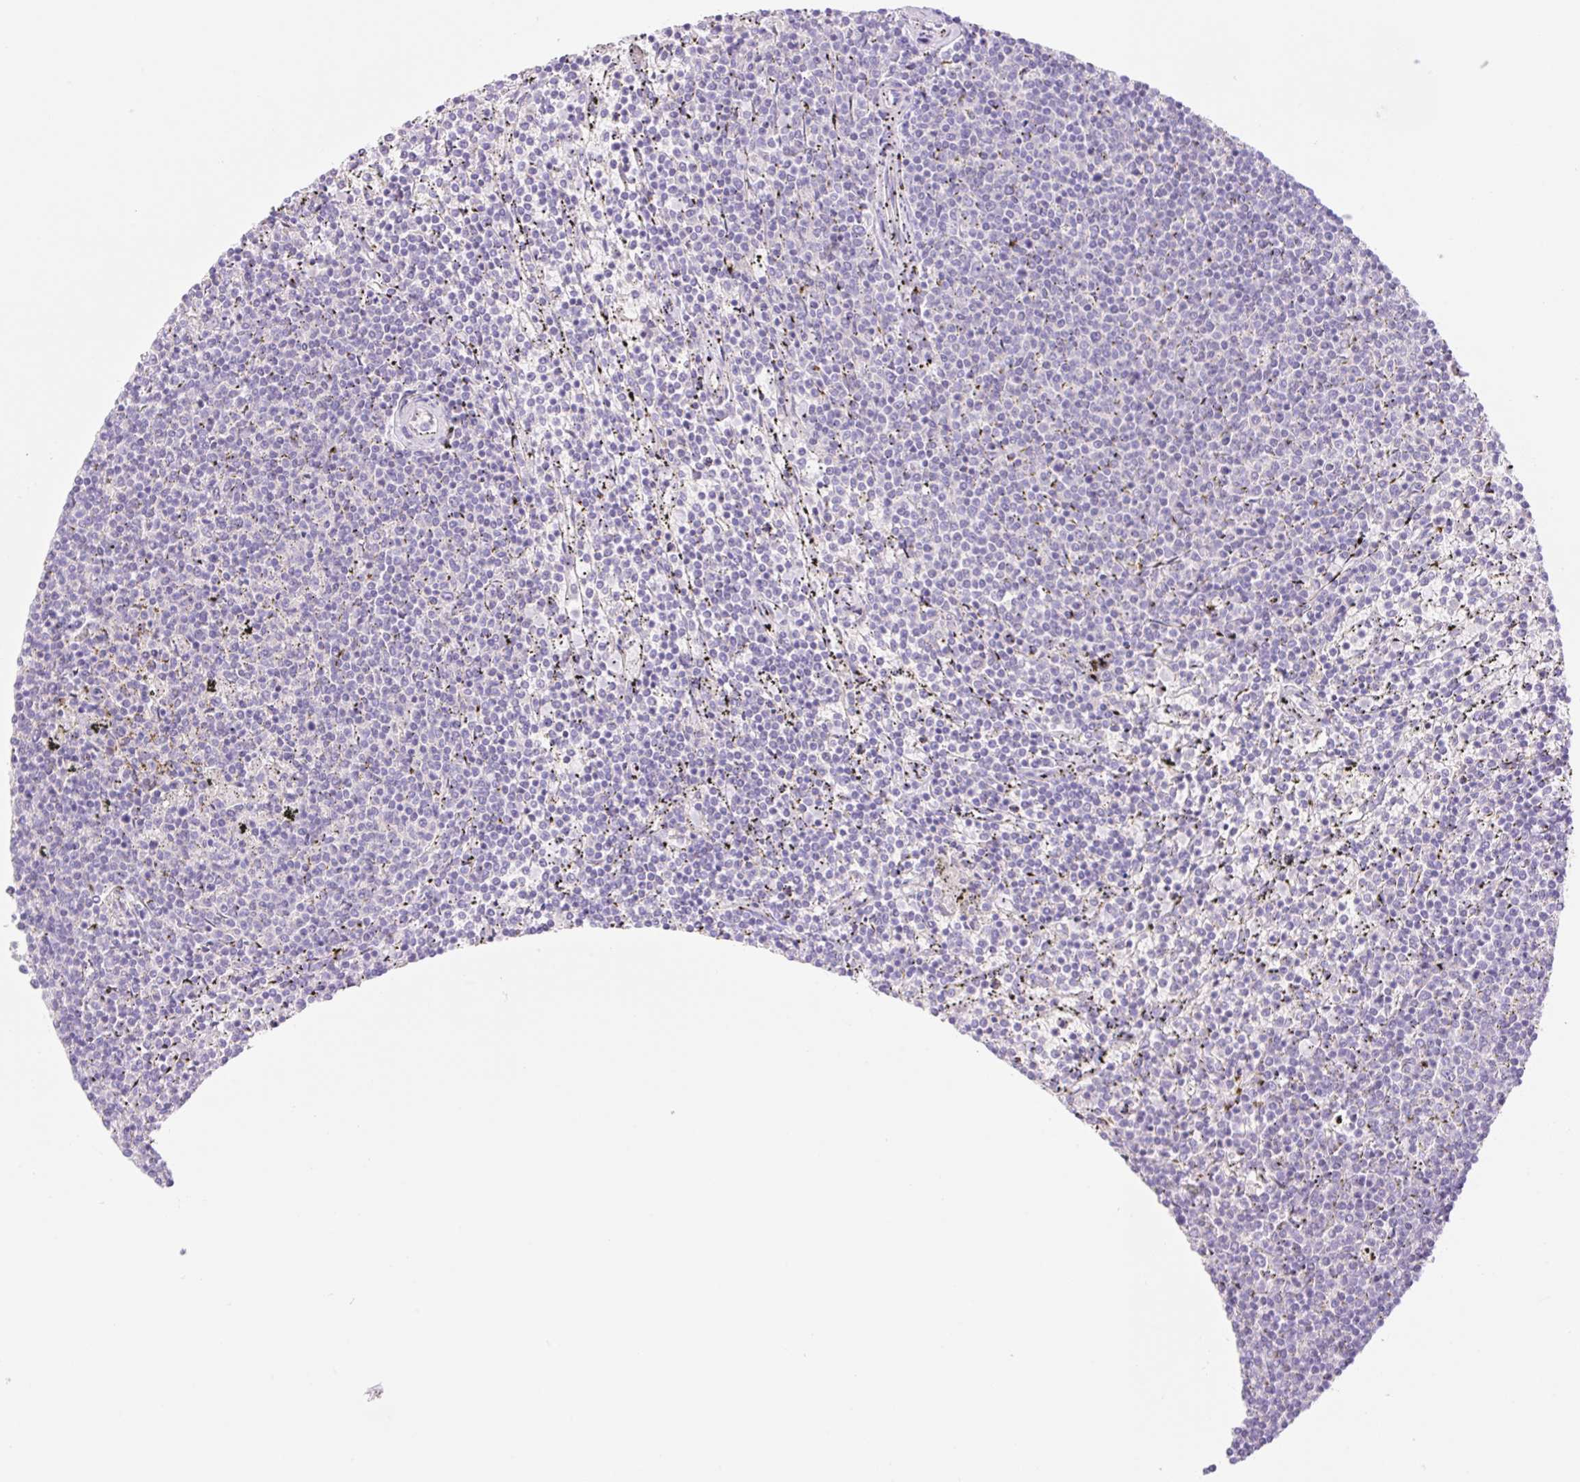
{"staining": {"intensity": "negative", "quantity": "none", "location": "none"}, "tissue": "lymphoma", "cell_type": "Tumor cells", "image_type": "cancer", "snomed": [{"axis": "morphology", "description": "Malignant lymphoma, non-Hodgkin's type, Low grade"}, {"axis": "topography", "description": "Spleen"}], "caption": "A photomicrograph of human lymphoma is negative for staining in tumor cells.", "gene": "DENND5A", "patient": {"sex": "female", "age": 50}}